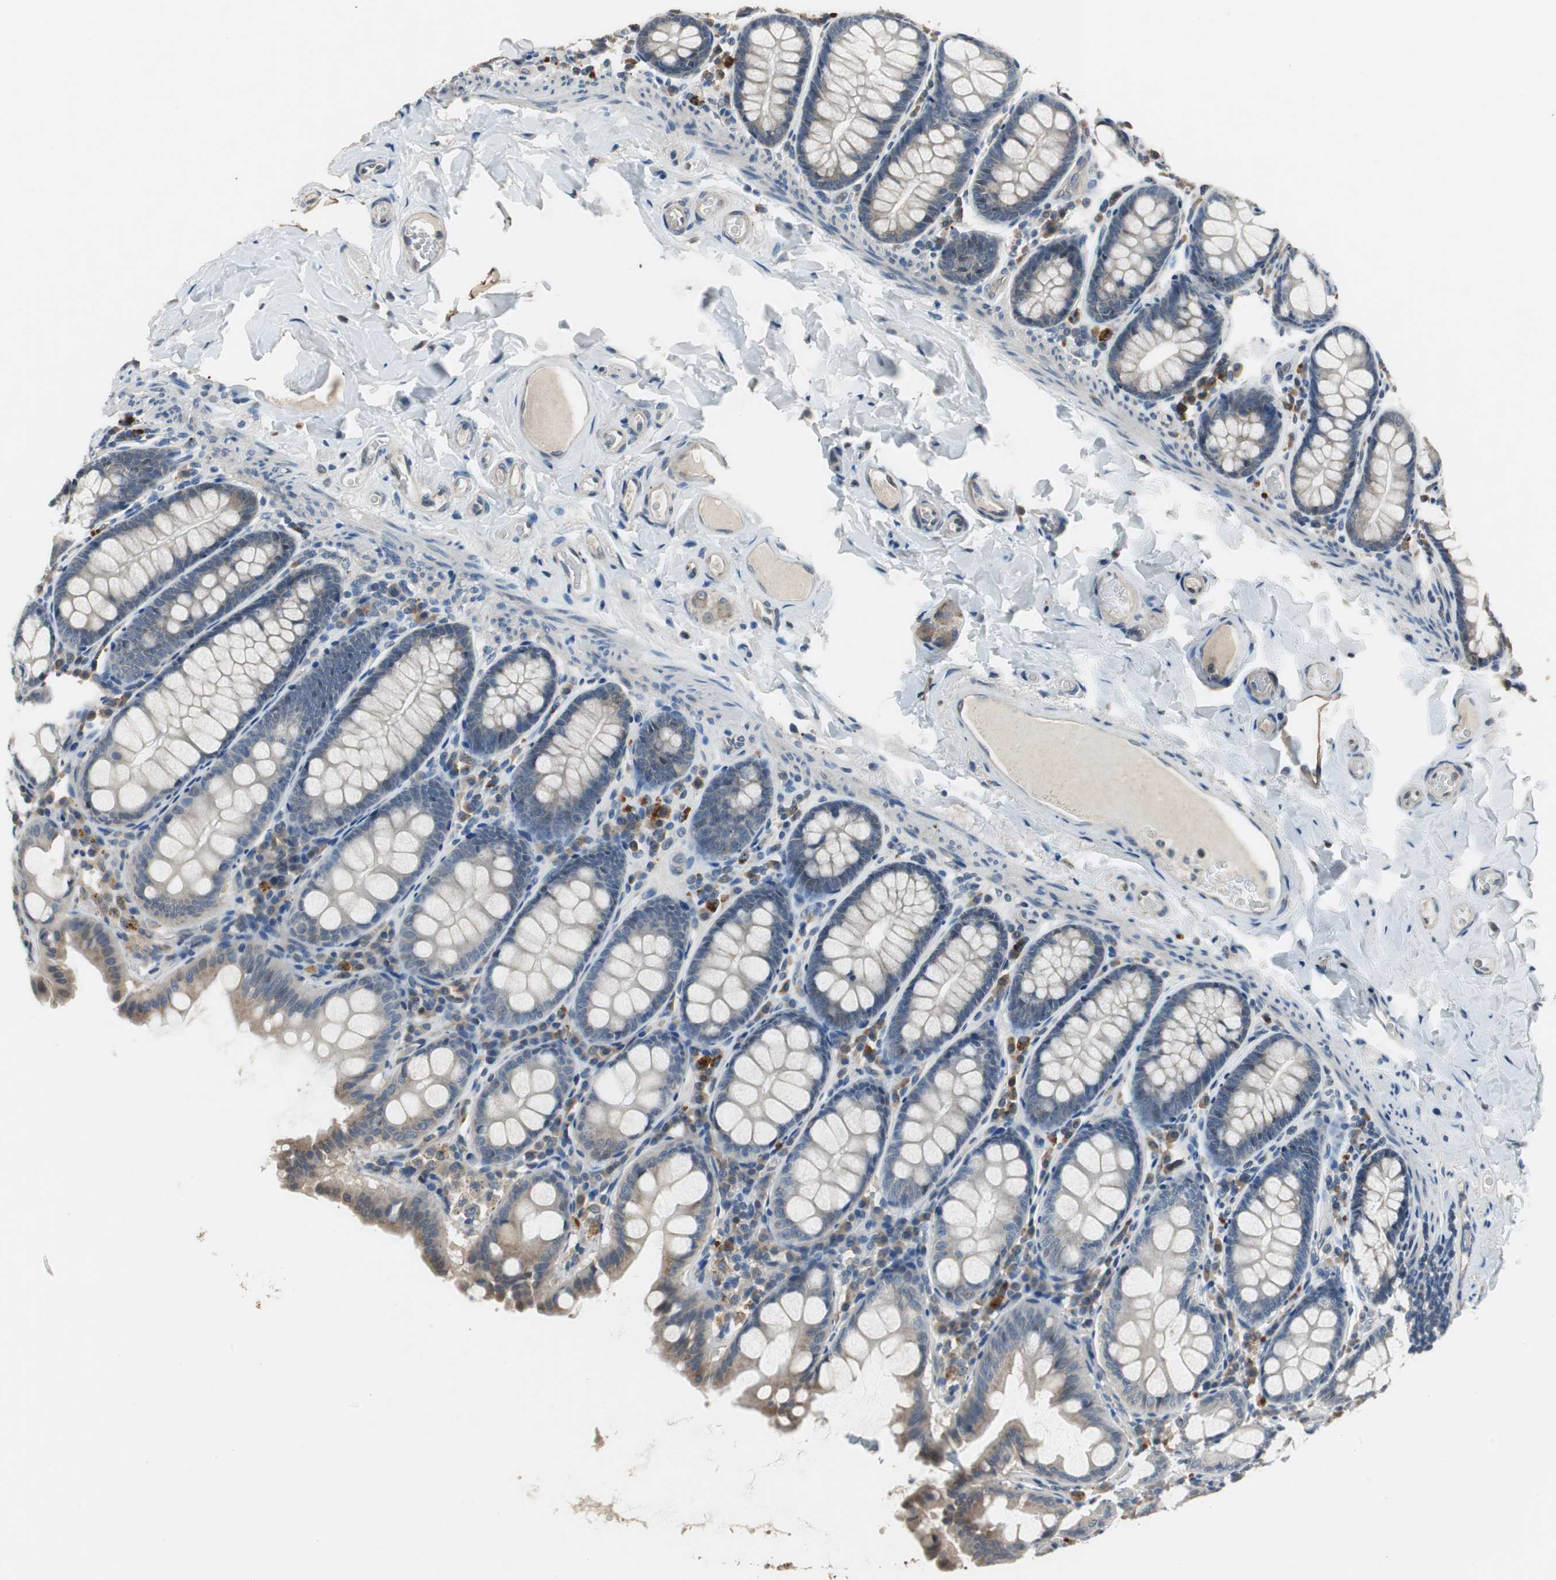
{"staining": {"intensity": "weak", "quantity": "25%-75%", "location": "cytoplasmic/membranous"}, "tissue": "colon", "cell_type": "Endothelial cells", "image_type": "normal", "snomed": [{"axis": "morphology", "description": "Normal tissue, NOS"}, {"axis": "topography", "description": "Colon"}], "caption": "Immunohistochemistry (IHC) of unremarkable human colon demonstrates low levels of weak cytoplasmic/membranous positivity in approximately 25%-75% of endothelial cells.", "gene": "PI4KB", "patient": {"sex": "female", "age": 61}}